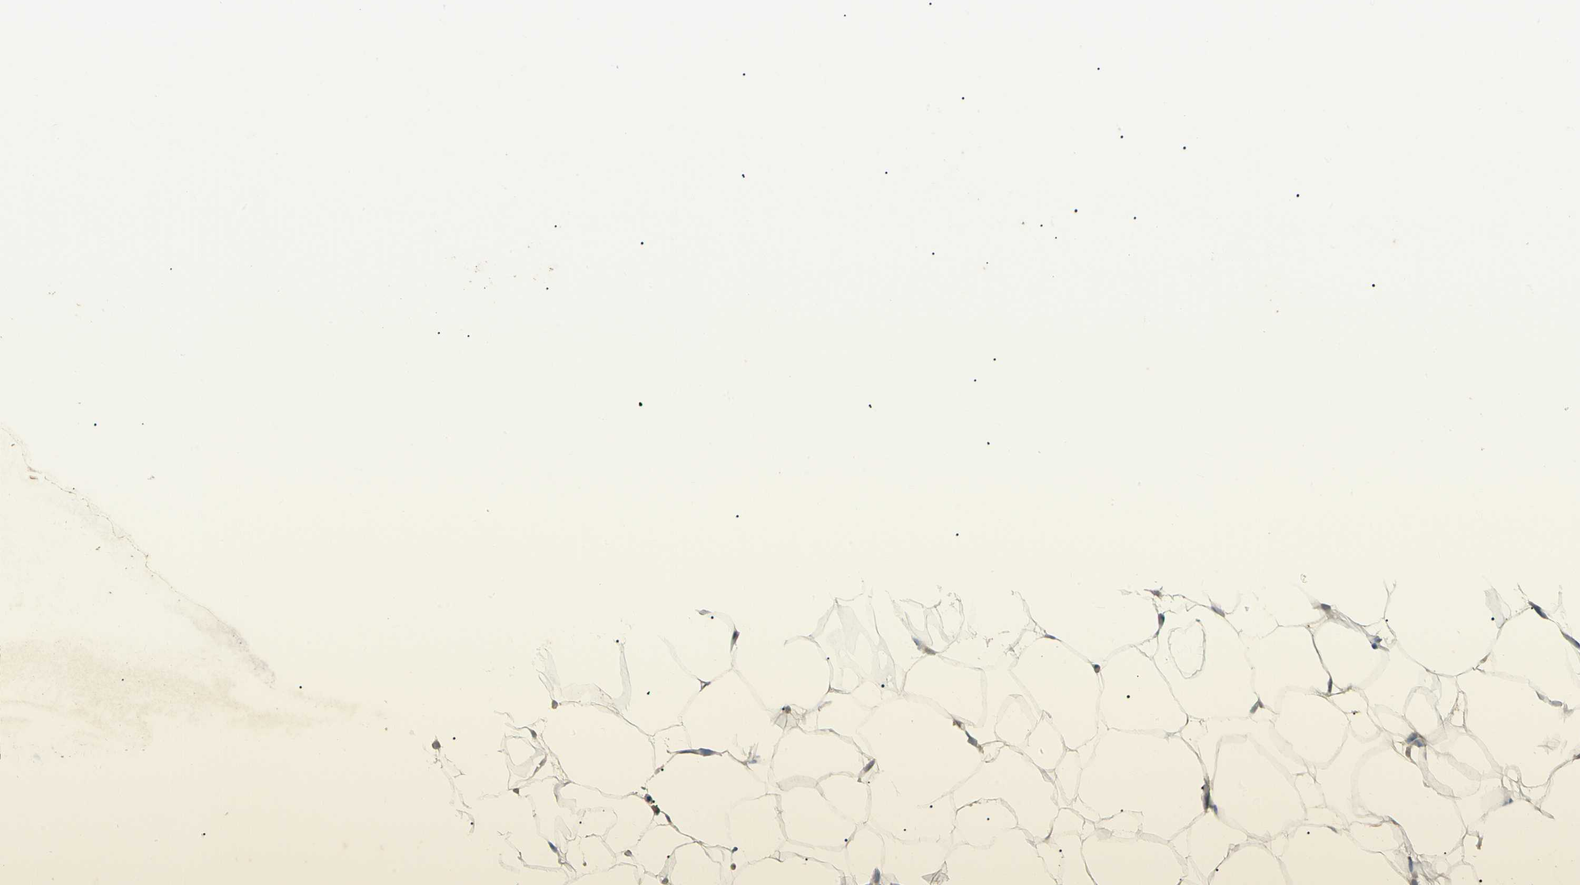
{"staining": {"intensity": "moderate", "quantity": "25%-75%", "location": "cytoplasmic/membranous"}, "tissue": "adipose tissue", "cell_type": "Adipocytes", "image_type": "normal", "snomed": [{"axis": "morphology", "description": "Normal tissue, NOS"}, {"axis": "topography", "description": "Breast"}, {"axis": "topography", "description": "Adipose tissue"}], "caption": "Adipocytes exhibit medium levels of moderate cytoplasmic/membranous positivity in about 25%-75% of cells in benign human adipose tissue.", "gene": "ABCA3", "patient": {"sex": "female", "age": 25}}